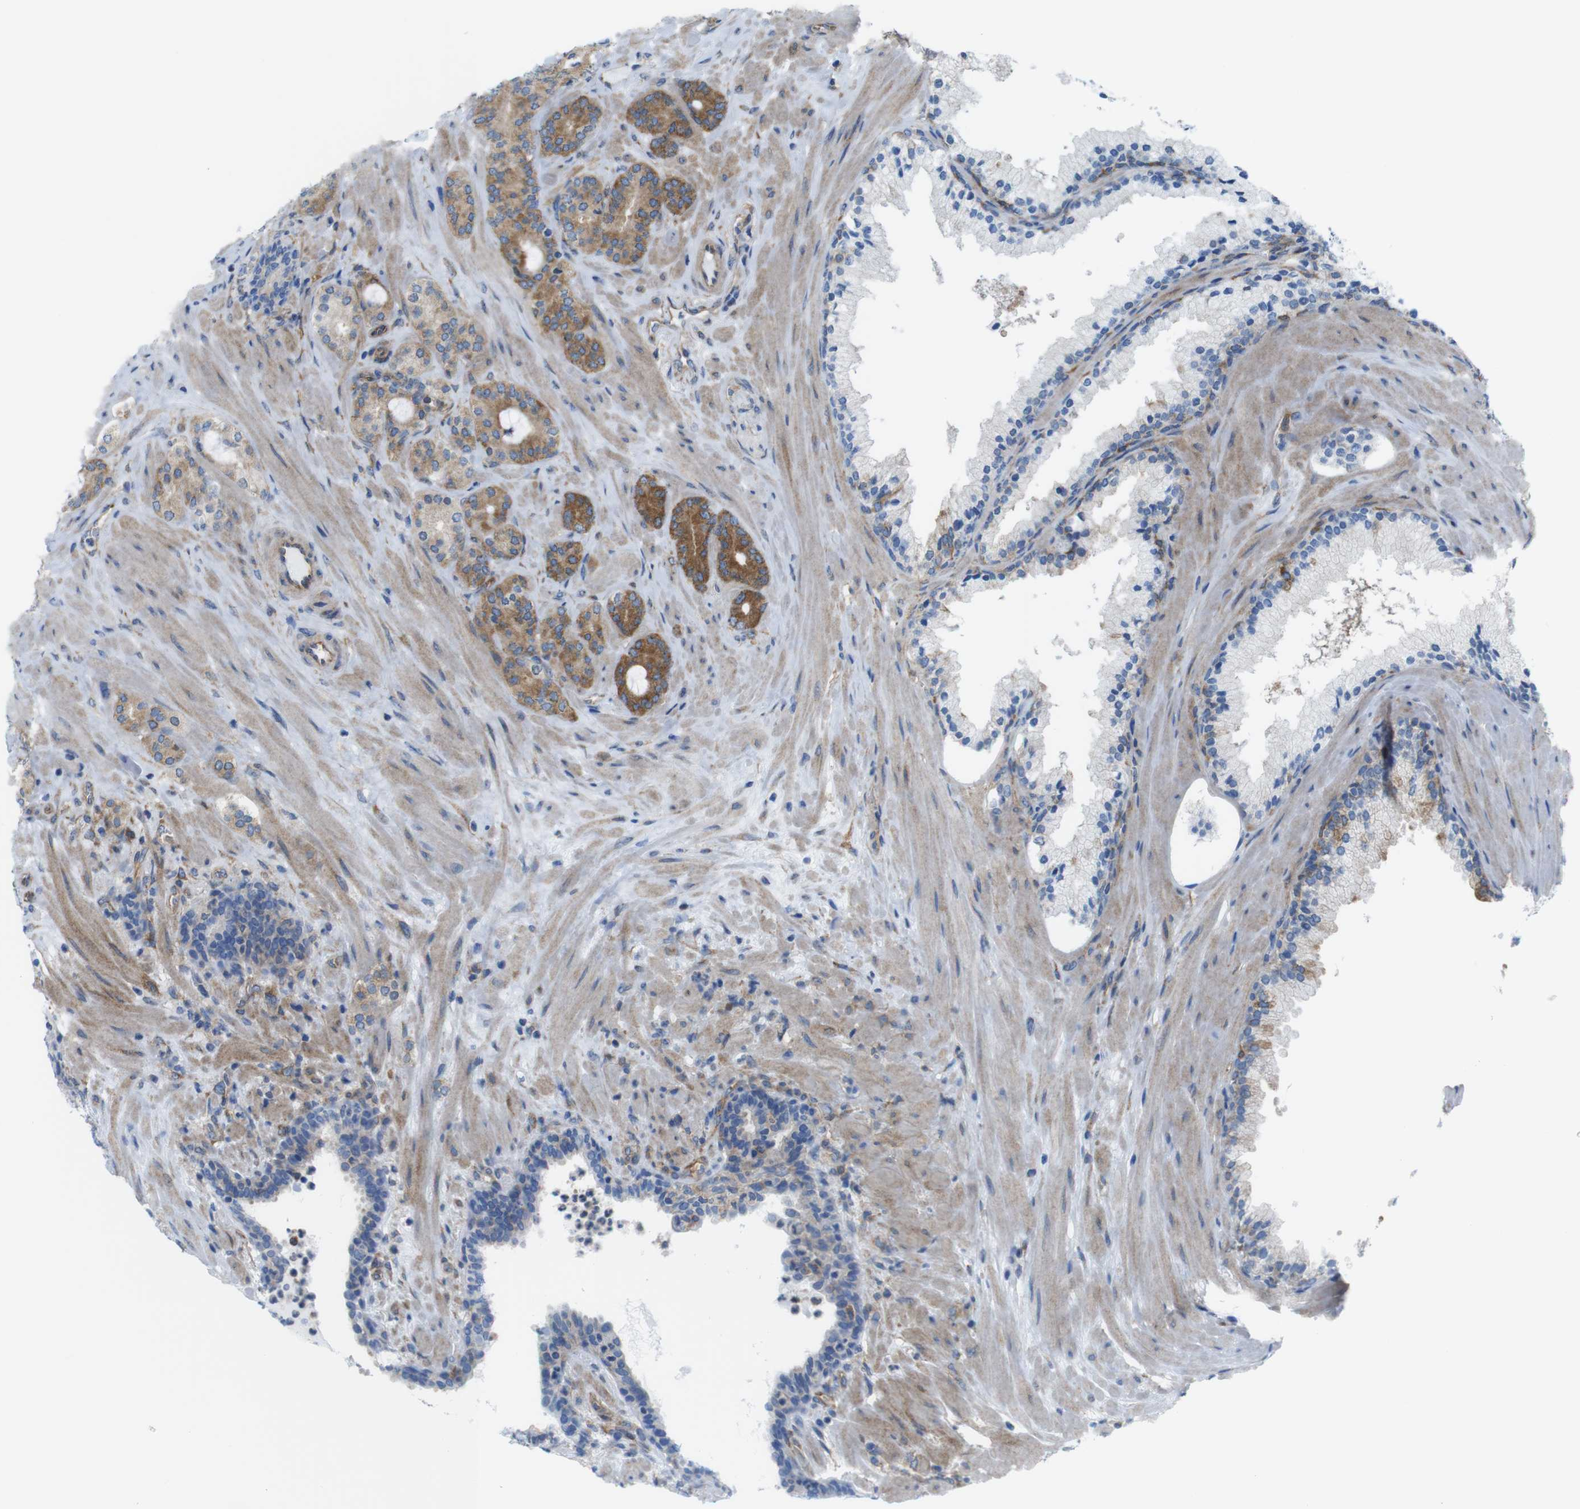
{"staining": {"intensity": "moderate", "quantity": ">75%", "location": "cytoplasmic/membranous"}, "tissue": "prostate cancer", "cell_type": "Tumor cells", "image_type": "cancer", "snomed": [{"axis": "morphology", "description": "Adenocarcinoma, Low grade"}, {"axis": "topography", "description": "Prostate"}], "caption": "Human low-grade adenocarcinoma (prostate) stained with a protein marker displays moderate staining in tumor cells.", "gene": "DIAPH2", "patient": {"sex": "male", "age": 63}}